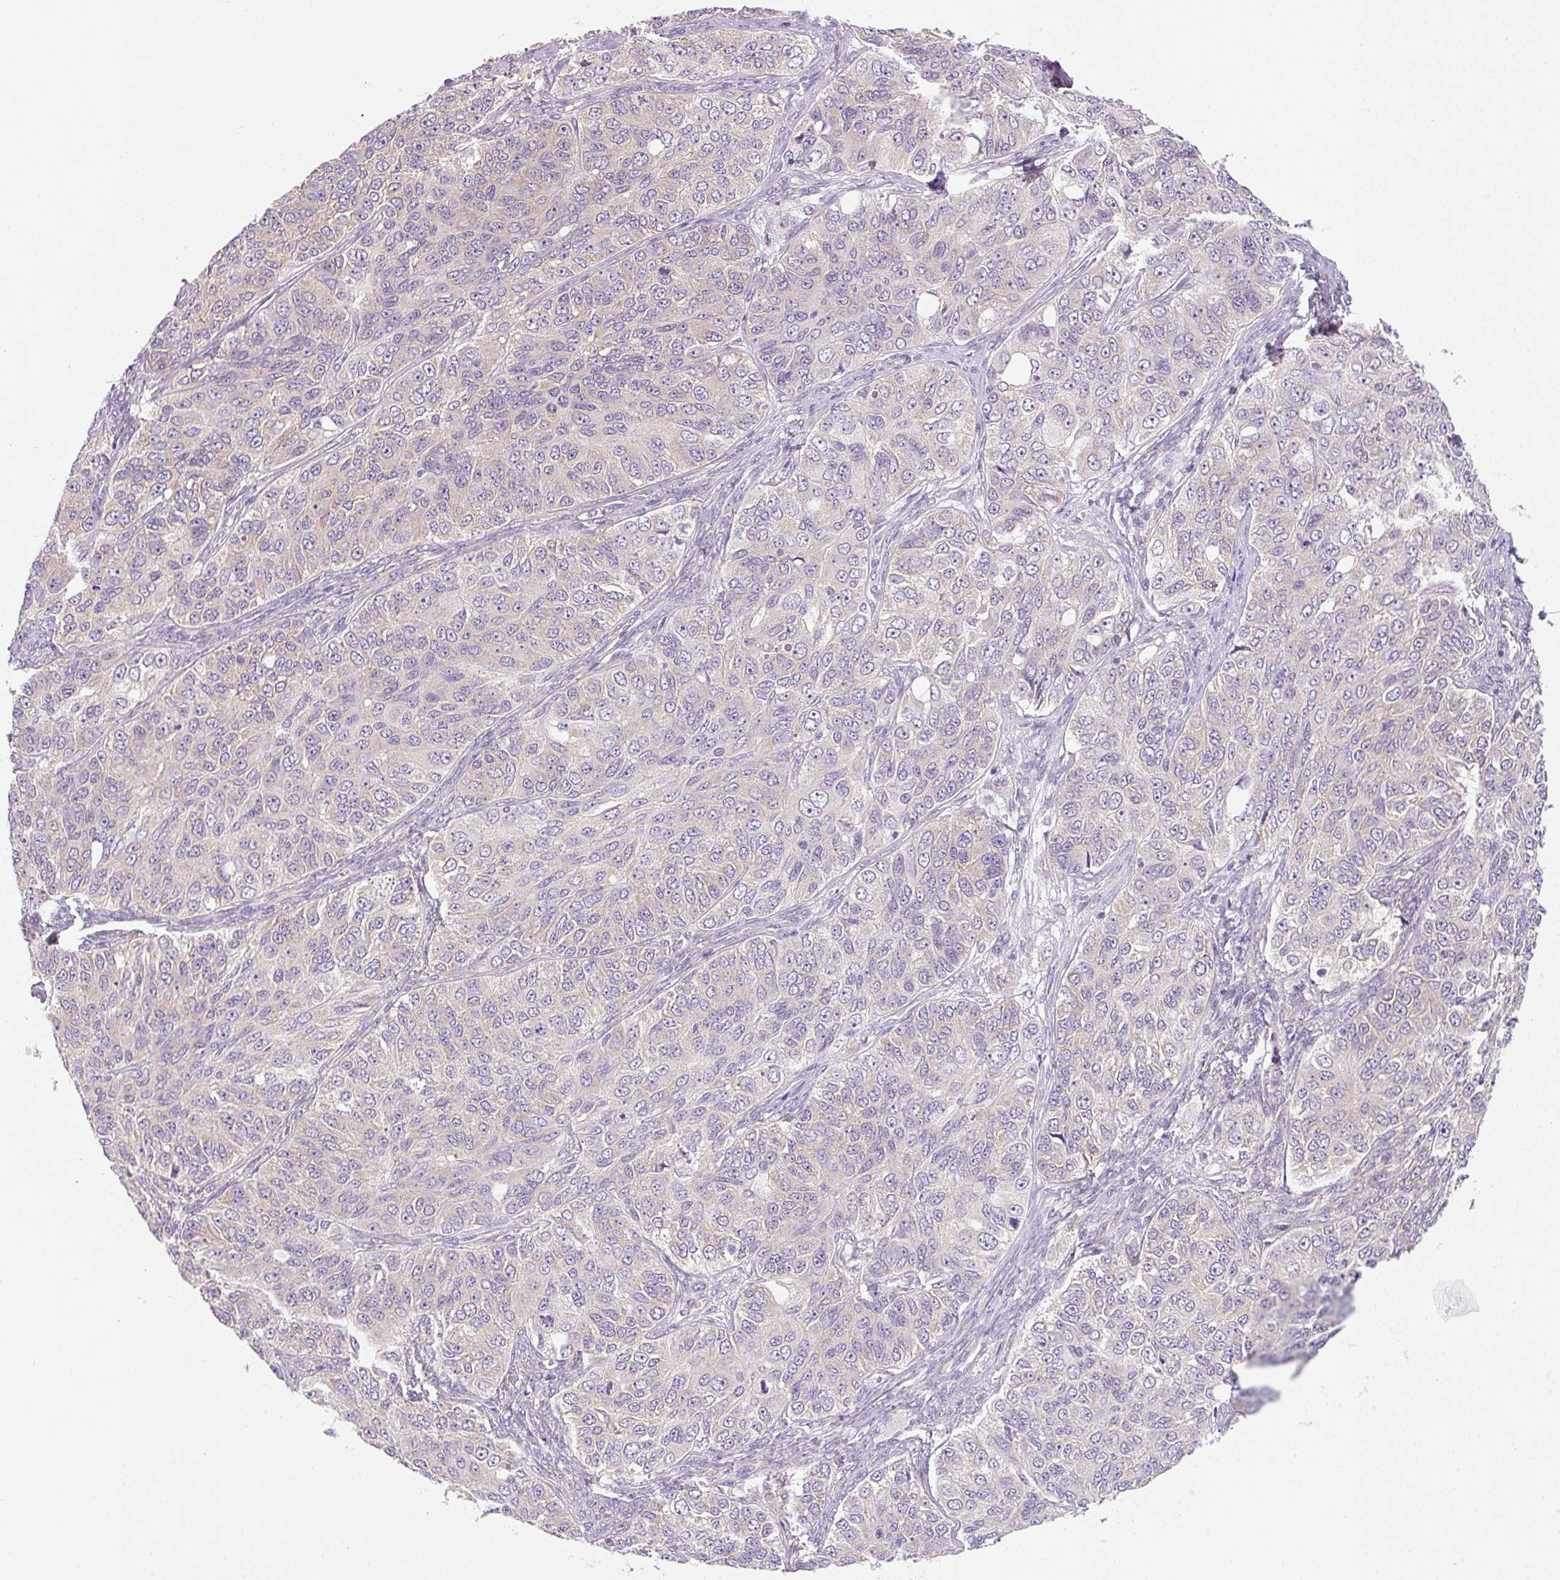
{"staining": {"intensity": "weak", "quantity": "<25%", "location": "cytoplasmic/membranous"}, "tissue": "ovarian cancer", "cell_type": "Tumor cells", "image_type": "cancer", "snomed": [{"axis": "morphology", "description": "Carcinoma, endometroid"}, {"axis": "topography", "description": "Ovary"}], "caption": "Immunohistochemistry of human ovarian cancer (endometroid carcinoma) reveals no positivity in tumor cells.", "gene": "RPL18A", "patient": {"sex": "female", "age": 51}}